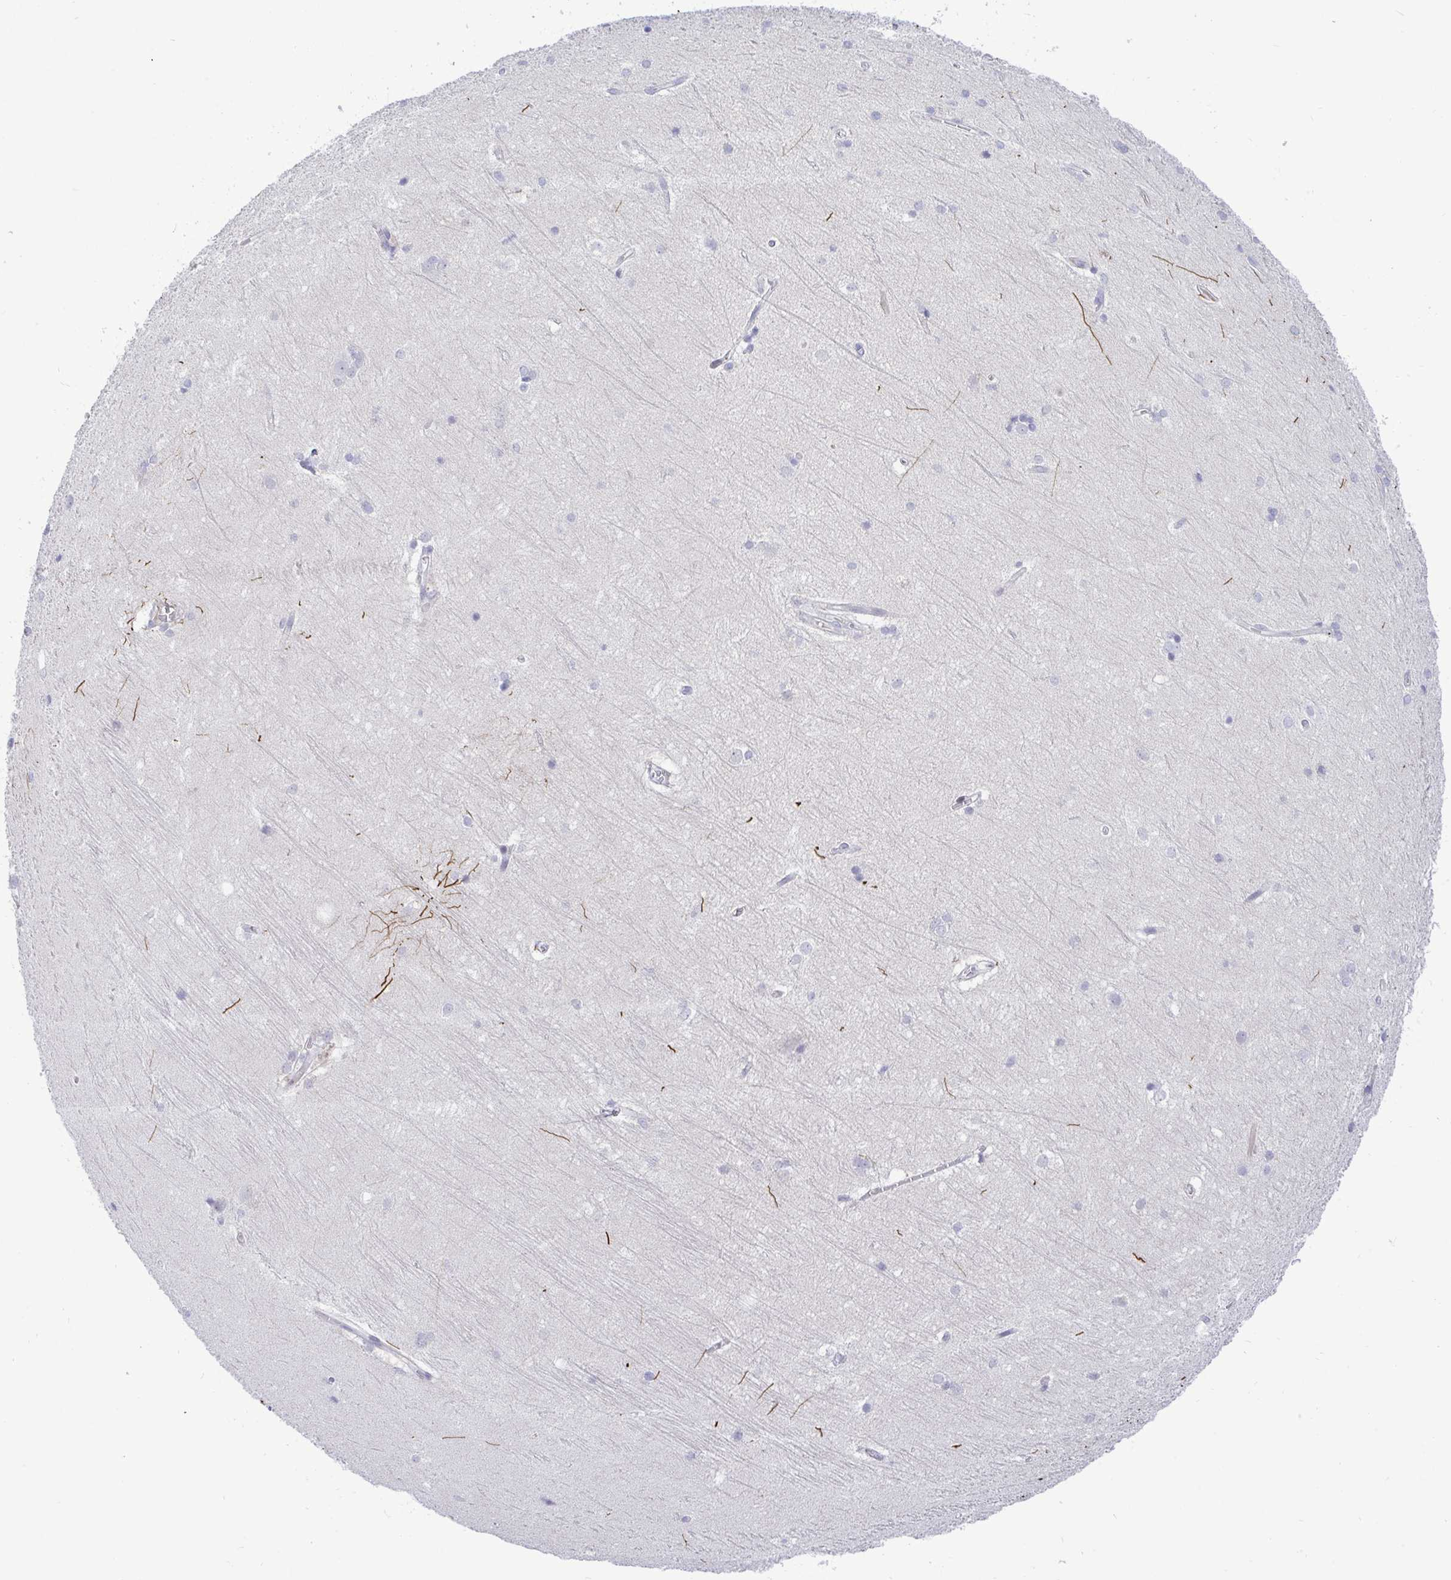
{"staining": {"intensity": "strong", "quantity": "<25%", "location": "cytoplasmic/membranous"}, "tissue": "hippocampus", "cell_type": "Glial cells", "image_type": "normal", "snomed": [{"axis": "morphology", "description": "Normal tissue, NOS"}, {"axis": "topography", "description": "Cerebral cortex"}, {"axis": "topography", "description": "Hippocampus"}], "caption": "Protein expression analysis of unremarkable hippocampus displays strong cytoplasmic/membranous positivity in about <25% of glial cells.", "gene": "EPOP", "patient": {"sex": "female", "age": 19}}